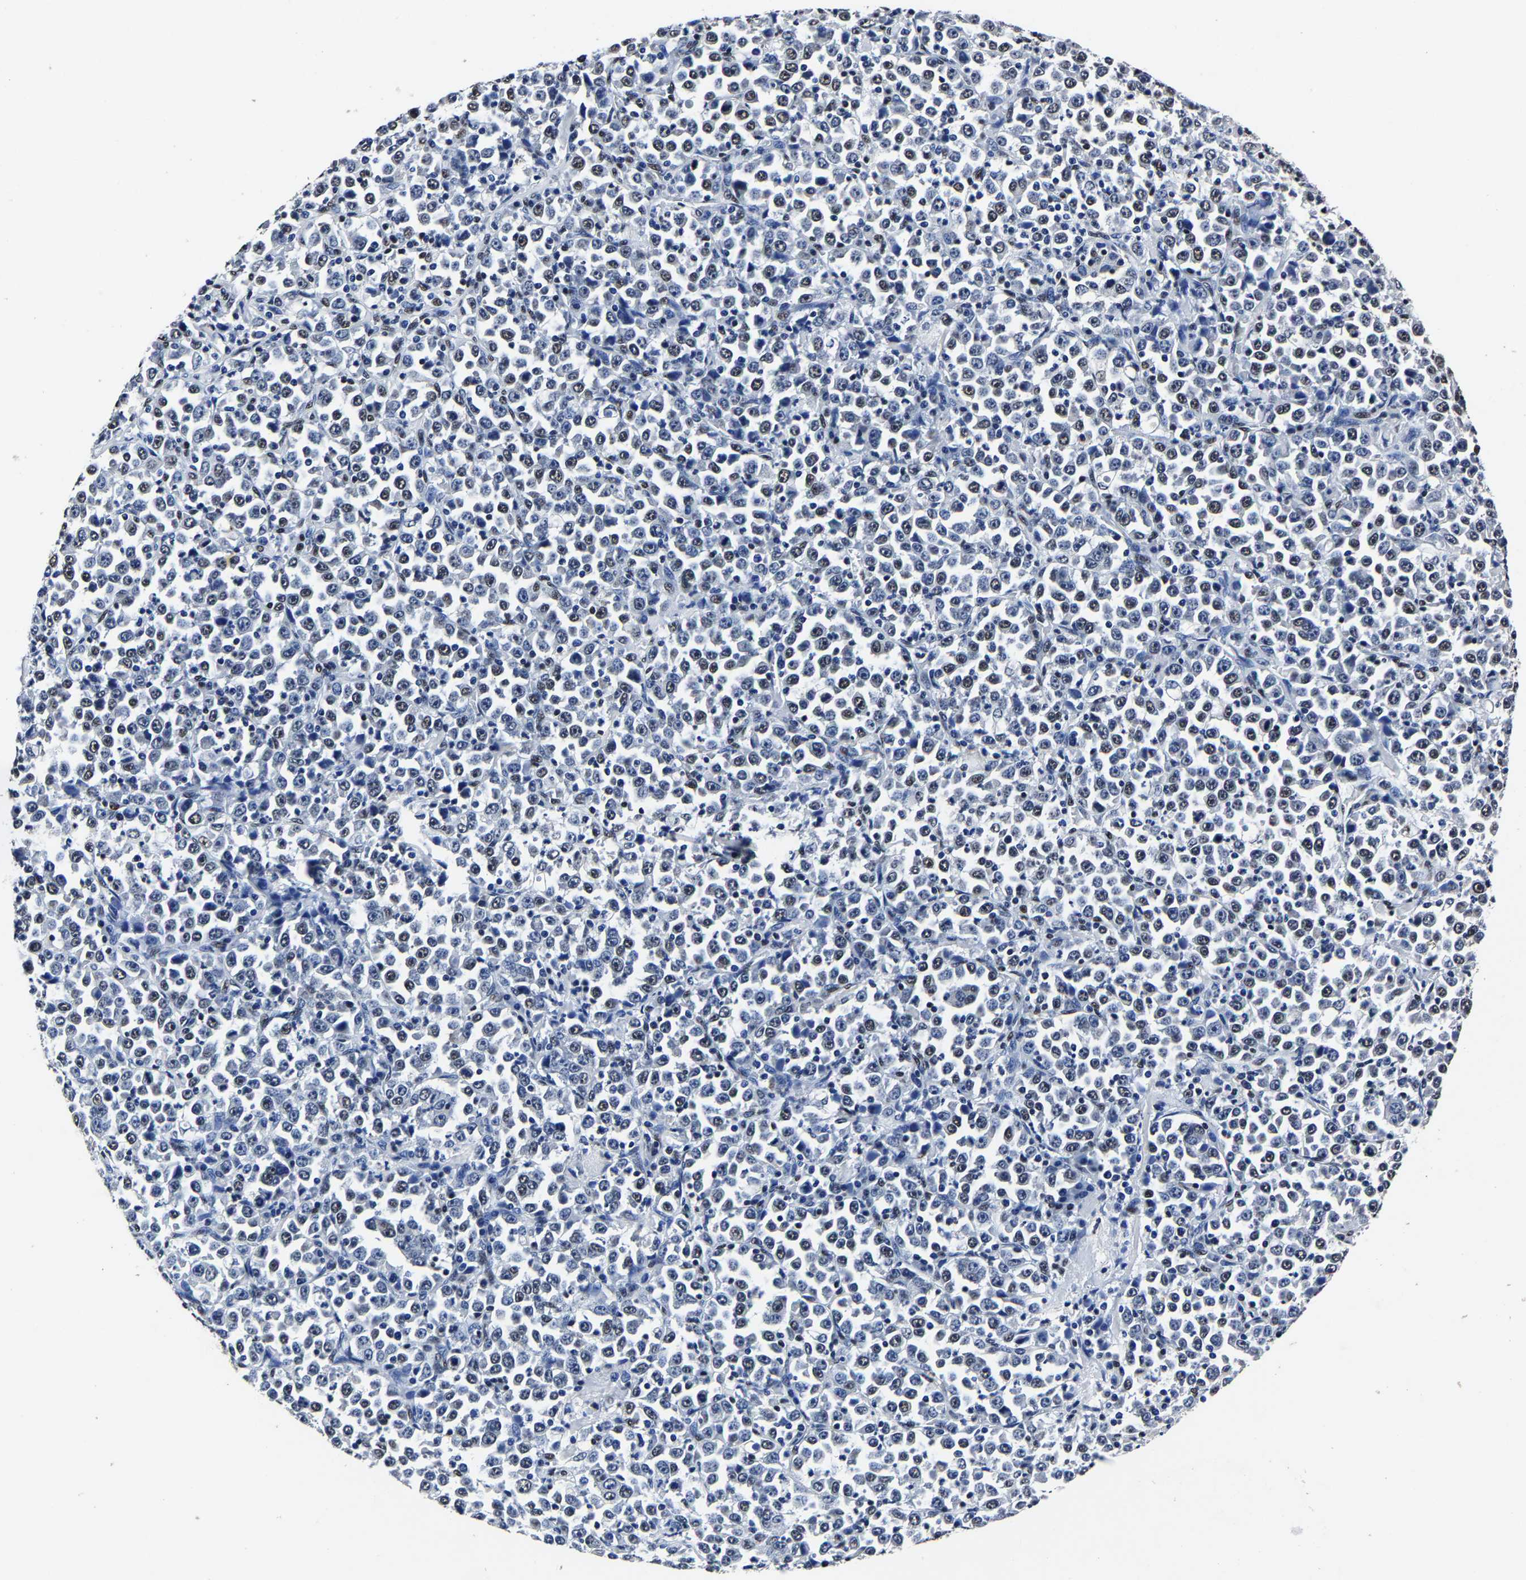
{"staining": {"intensity": "moderate", "quantity": "25%-75%", "location": "nuclear"}, "tissue": "stomach cancer", "cell_type": "Tumor cells", "image_type": "cancer", "snomed": [{"axis": "morphology", "description": "Normal tissue, NOS"}, {"axis": "morphology", "description": "Adenocarcinoma, NOS"}, {"axis": "topography", "description": "Stomach, upper"}, {"axis": "topography", "description": "Stomach"}], "caption": "Human stomach adenocarcinoma stained with a brown dye shows moderate nuclear positive staining in approximately 25%-75% of tumor cells.", "gene": "RBM45", "patient": {"sex": "male", "age": 59}}